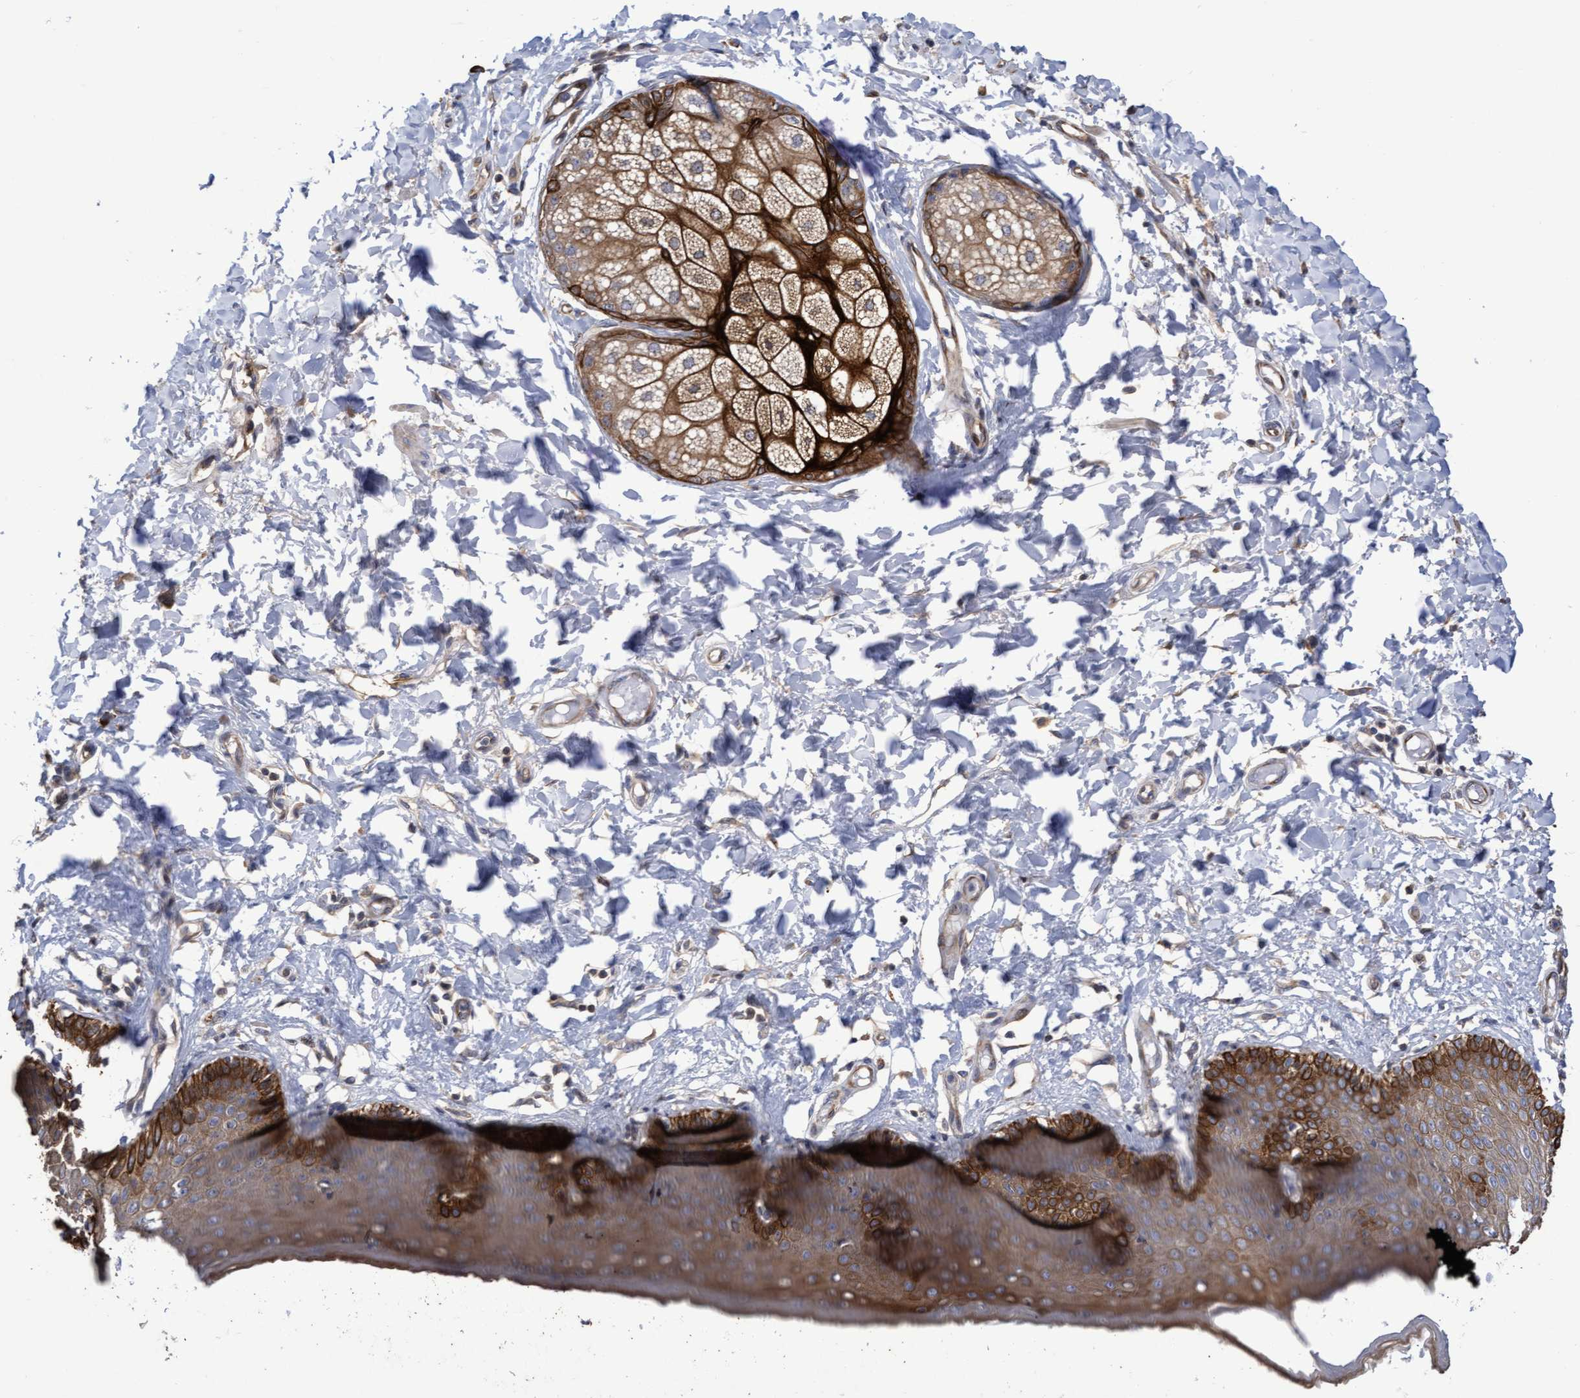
{"staining": {"intensity": "strong", "quantity": ">75%", "location": "cytoplasmic/membranous"}, "tissue": "skin", "cell_type": "Epidermal cells", "image_type": "normal", "snomed": [{"axis": "morphology", "description": "Normal tissue, NOS"}, {"axis": "topography", "description": "Vulva"}], "caption": "The image demonstrates staining of unremarkable skin, revealing strong cytoplasmic/membranous protein expression (brown color) within epidermal cells. (DAB IHC with brightfield microscopy, high magnification).", "gene": "KRT24", "patient": {"sex": "female", "age": 66}}